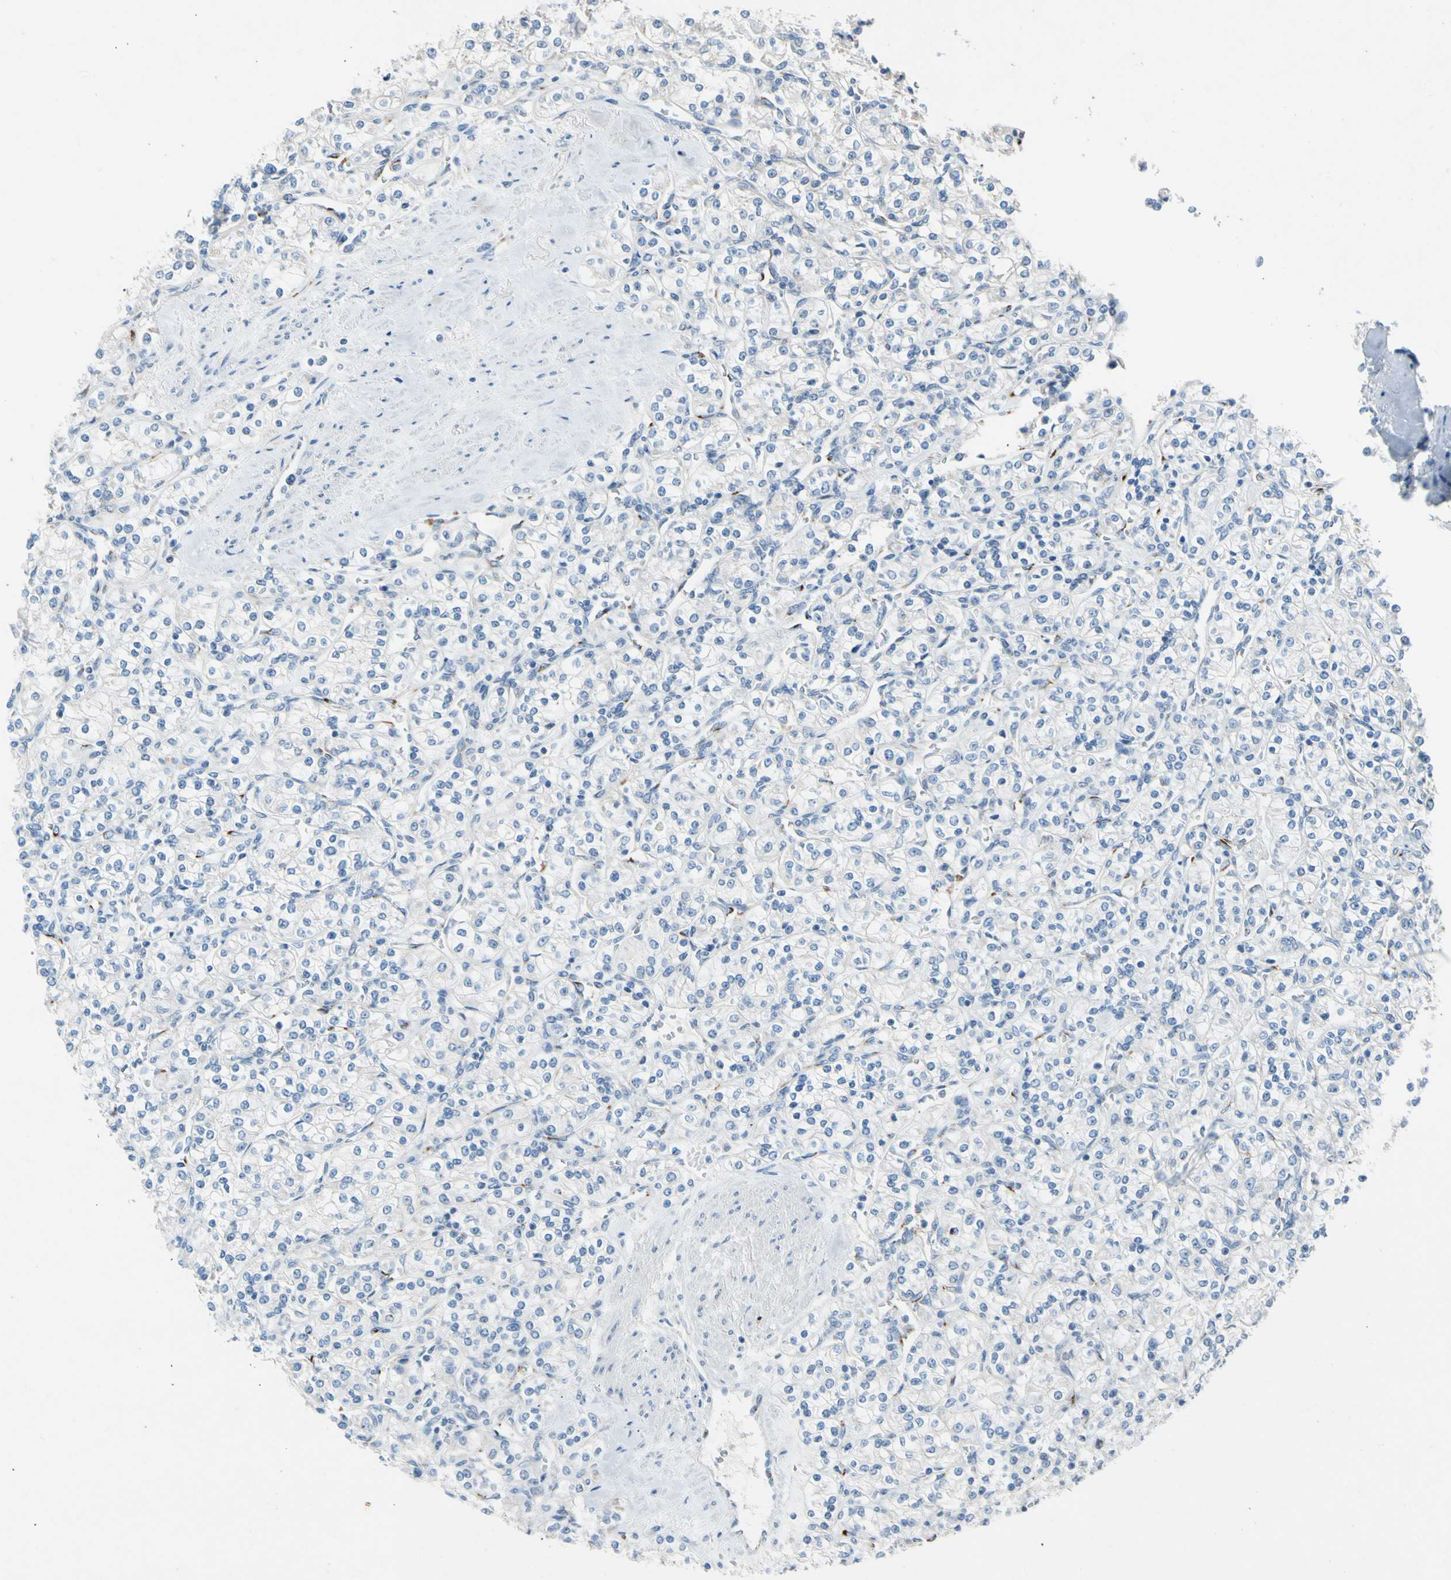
{"staining": {"intensity": "negative", "quantity": "none", "location": "none"}, "tissue": "renal cancer", "cell_type": "Tumor cells", "image_type": "cancer", "snomed": [{"axis": "morphology", "description": "Adenocarcinoma, NOS"}, {"axis": "topography", "description": "Kidney"}], "caption": "Immunohistochemistry of human adenocarcinoma (renal) displays no expression in tumor cells.", "gene": "GASK1B", "patient": {"sex": "male", "age": 77}}